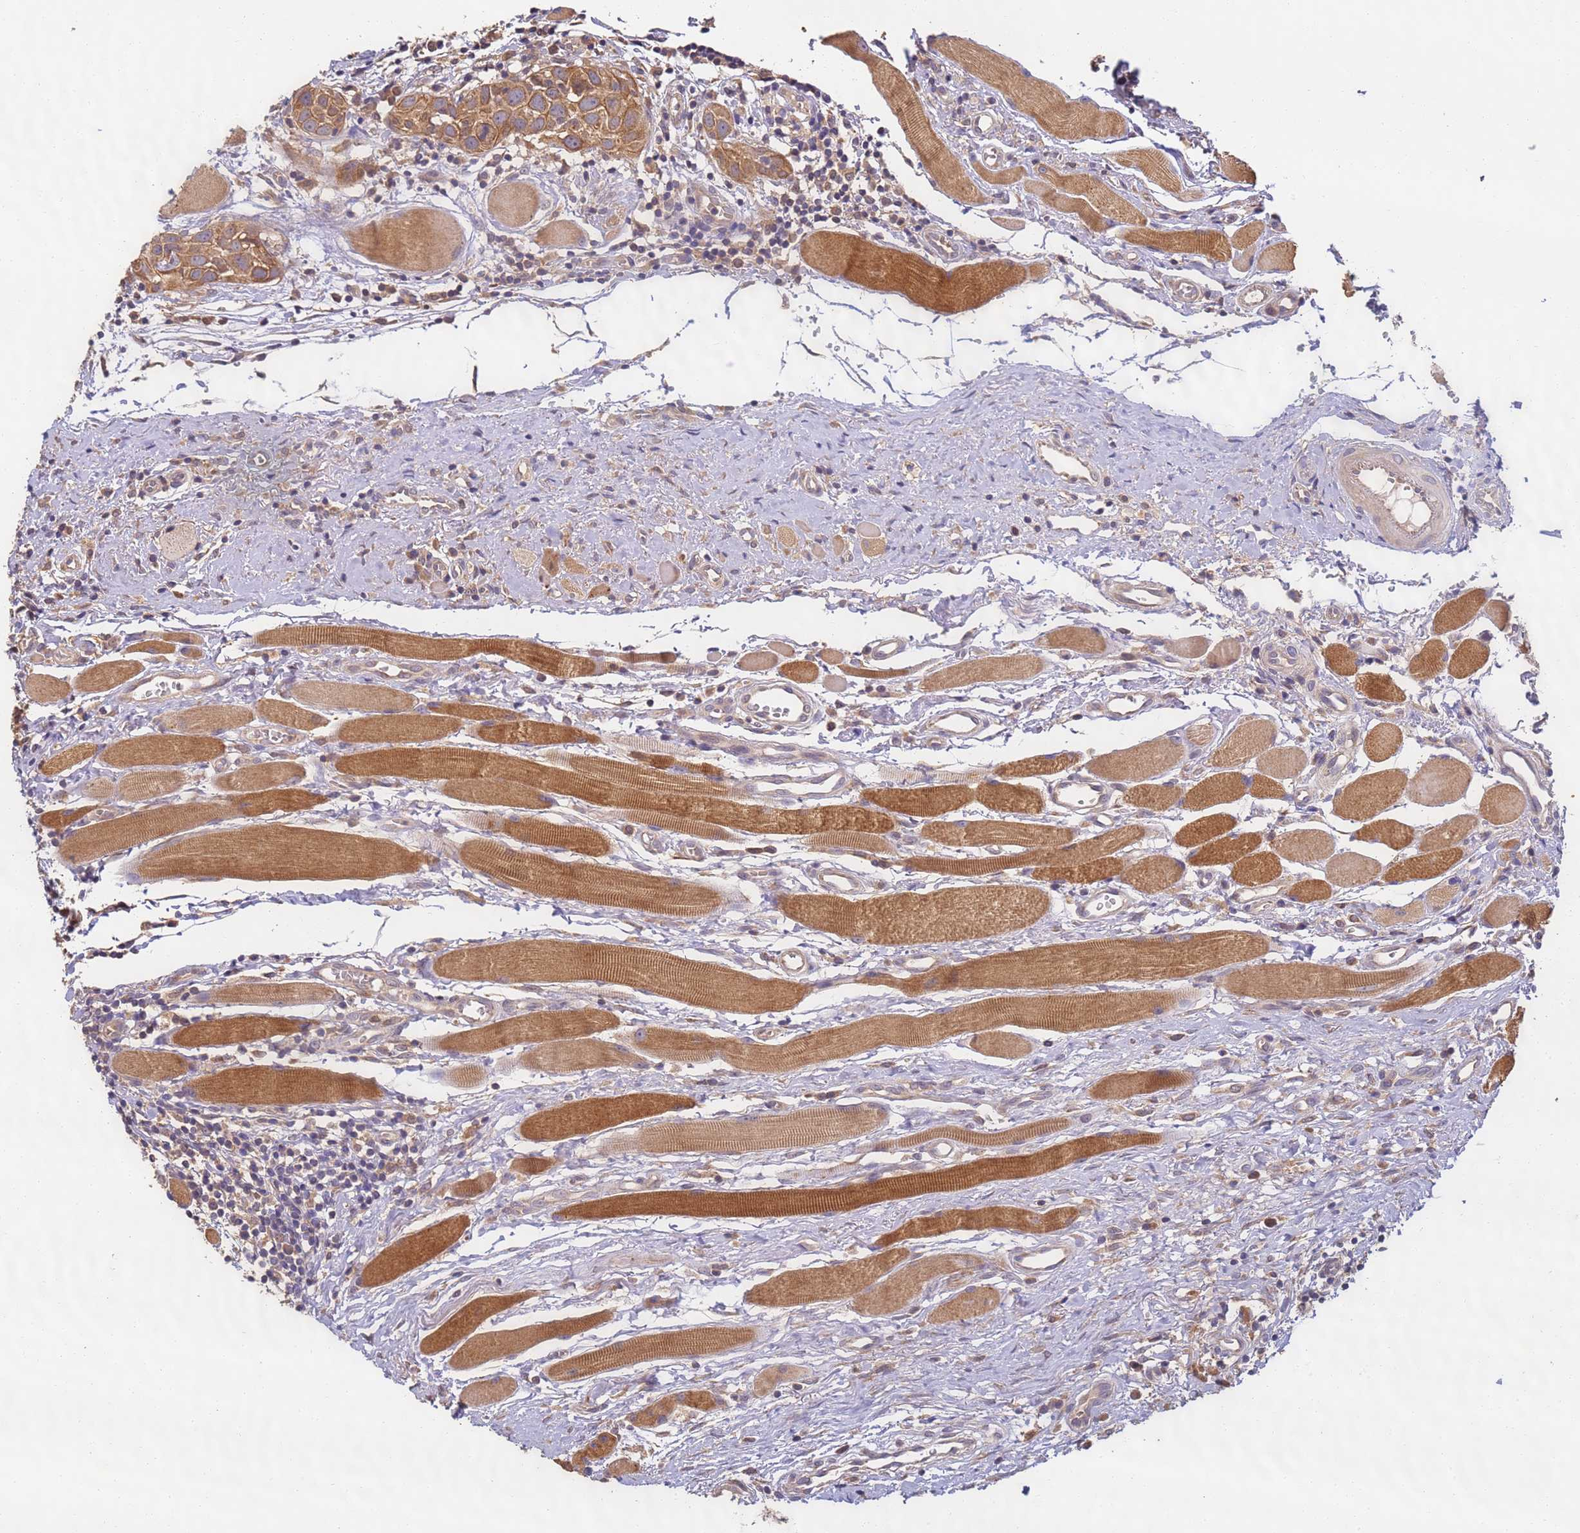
{"staining": {"intensity": "moderate", "quantity": ">75%", "location": "cytoplasmic/membranous"}, "tissue": "head and neck cancer", "cell_type": "Tumor cells", "image_type": "cancer", "snomed": [{"axis": "morphology", "description": "Squamous cell carcinoma, NOS"}, {"axis": "topography", "description": "Oral tissue"}, {"axis": "topography", "description": "Head-Neck"}], "caption": "A micrograph showing moderate cytoplasmic/membranous positivity in approximately >75% of tumor cells in squamous cell carcinoma (head and neck), as visualized by brown immunohistochemical staining.", "gene": "TIGAR", "patient": {"sex": "female", "age": 50}}